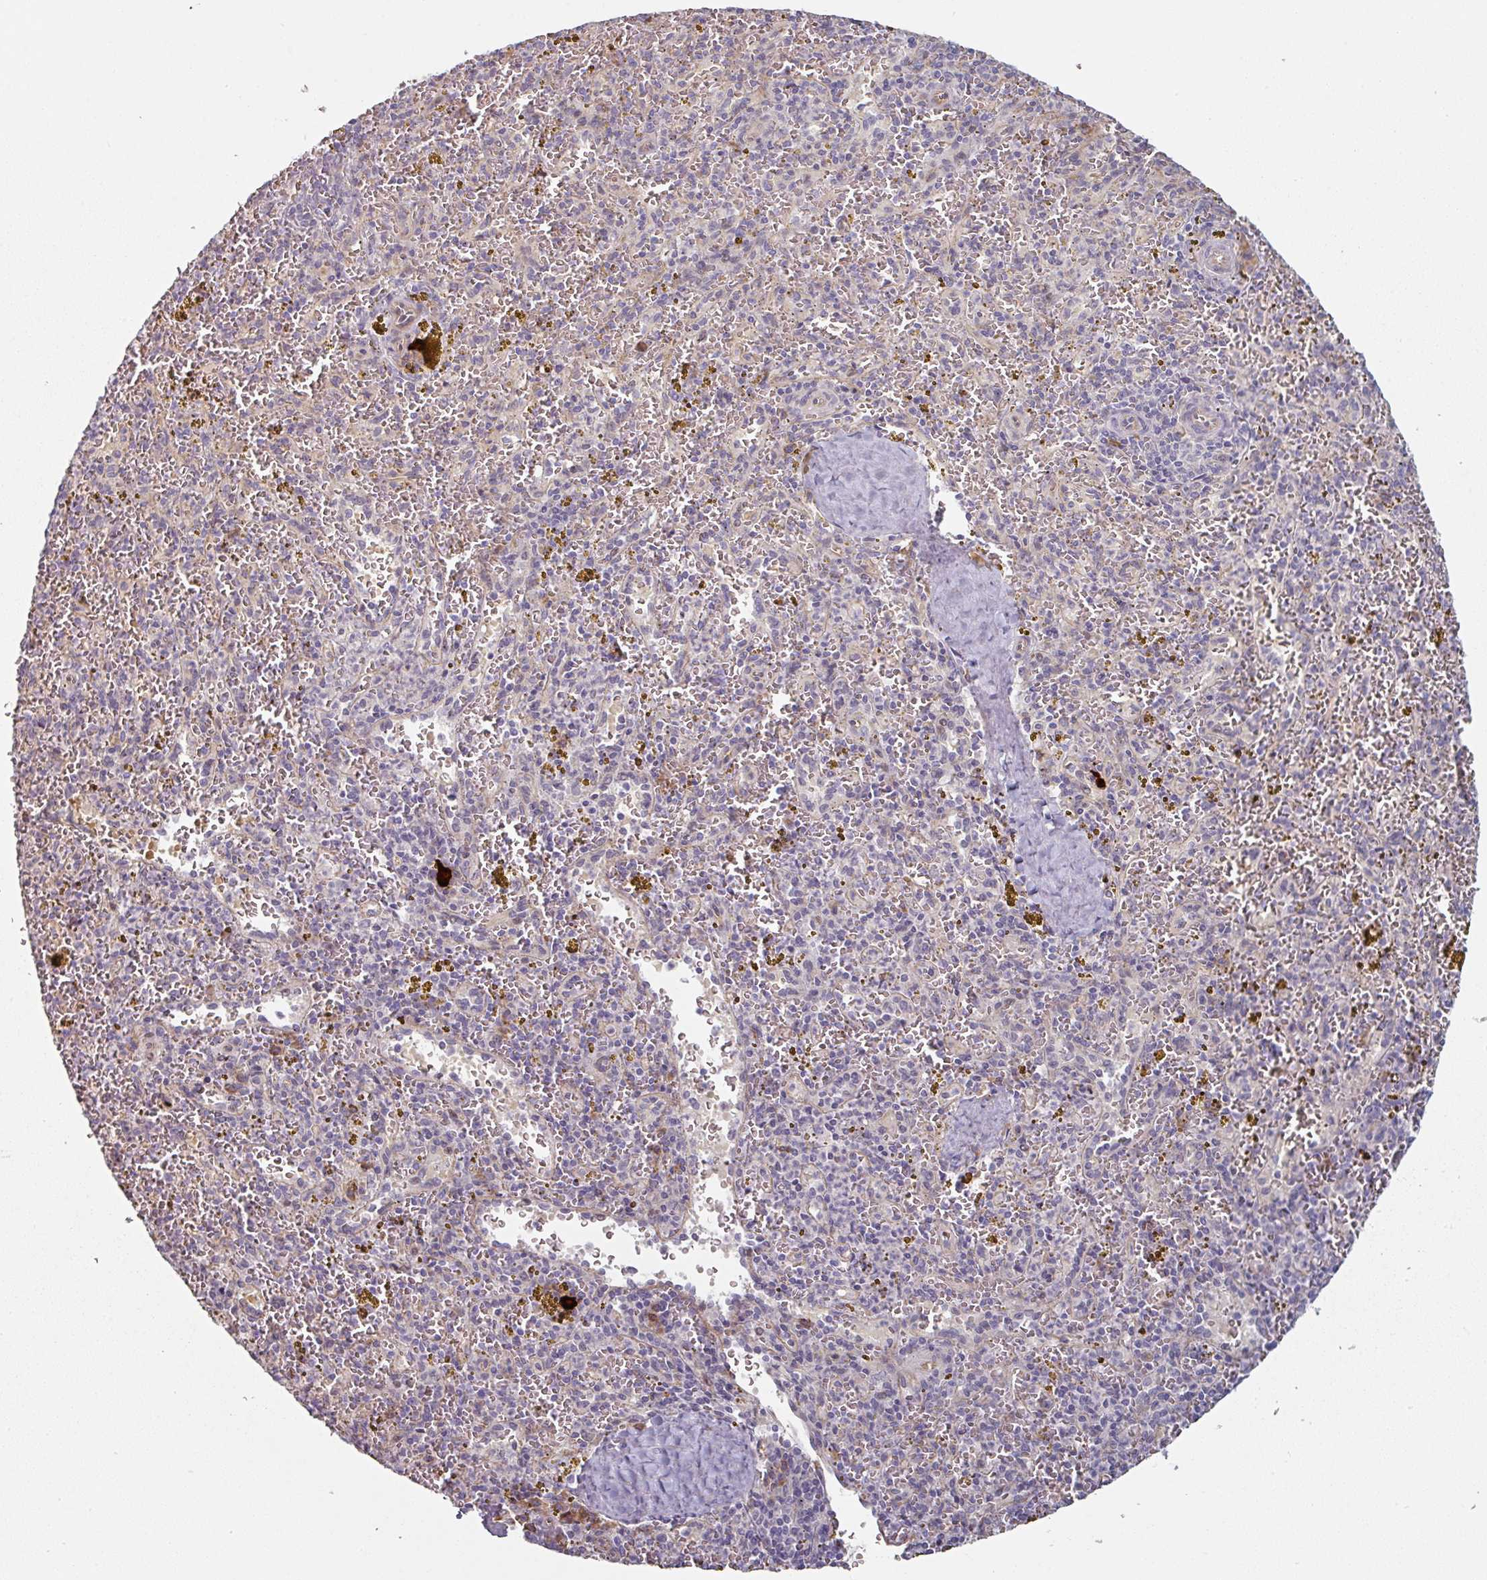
{"staining": {"intensity": "negative", "quantity": "none", "location": "none"}, "tissue": "spleen", "cell_type": "Cells in red pulp", "image_type": "normal", "snomed": [{"axis": "morphology", "description": "Normal tissue, NOS"}, {"axis": "topography", "description": "Spleen"}], "caption": "IHC image of unremarkable spleen stained for a protein (brown), which shows no expression in cells in red pulp. Brightfield microscopy of immunohistochemistry (IHC) stained with DAB (3,3'-diaminobenzidine) (brown) and hematoxylin (blue), captured at high magnification.", "gene": "CEP78", "patient": {"sex": "male", "age": 57}}